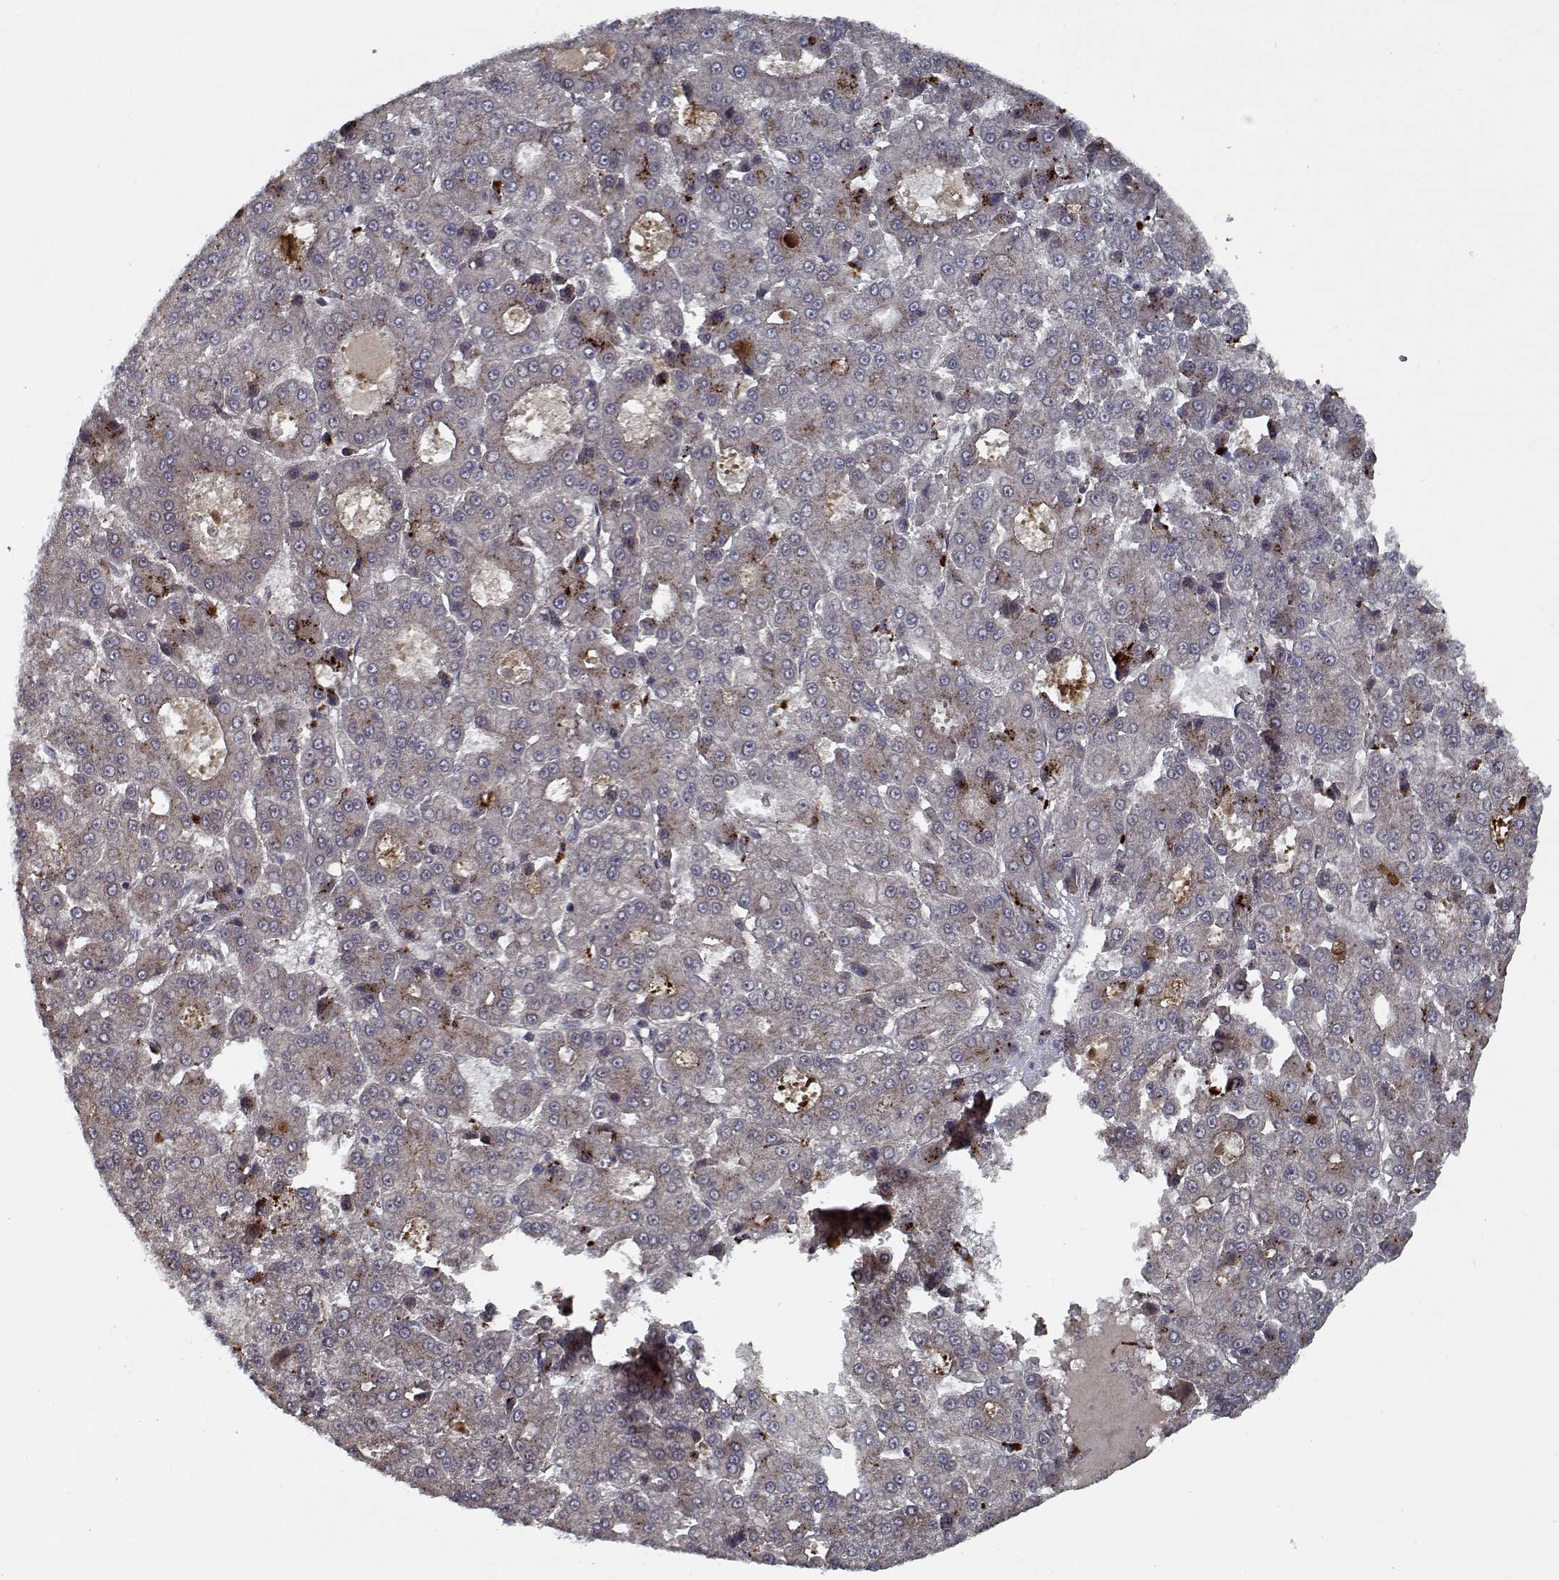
{"staining": {"intensity": "moderate", "quantity": "<25%", "location": "cytoplasmic/membranous"}, "tissue": "liver cancer", "cell_type": "Tumor cells", "image_type": "cancer", "snomed": [{"axis": "morphology", "description": "Carcinoma, Hepatocellular, NOS"}, {"axis": "topography", "description": "Liver"}], "caption": "Tumor cells show low levels of moderate cytoplasmic/membranous expression in approximately <25% of cells in human liver cancer (hepatocellular carcinoma). The protein is stained brown, and the nuclei are stained in blue (DAB IHC with brightfield microscopy, high magnification).", "gene": "NLK", "patient": {"sex": "male", "age": 70}}